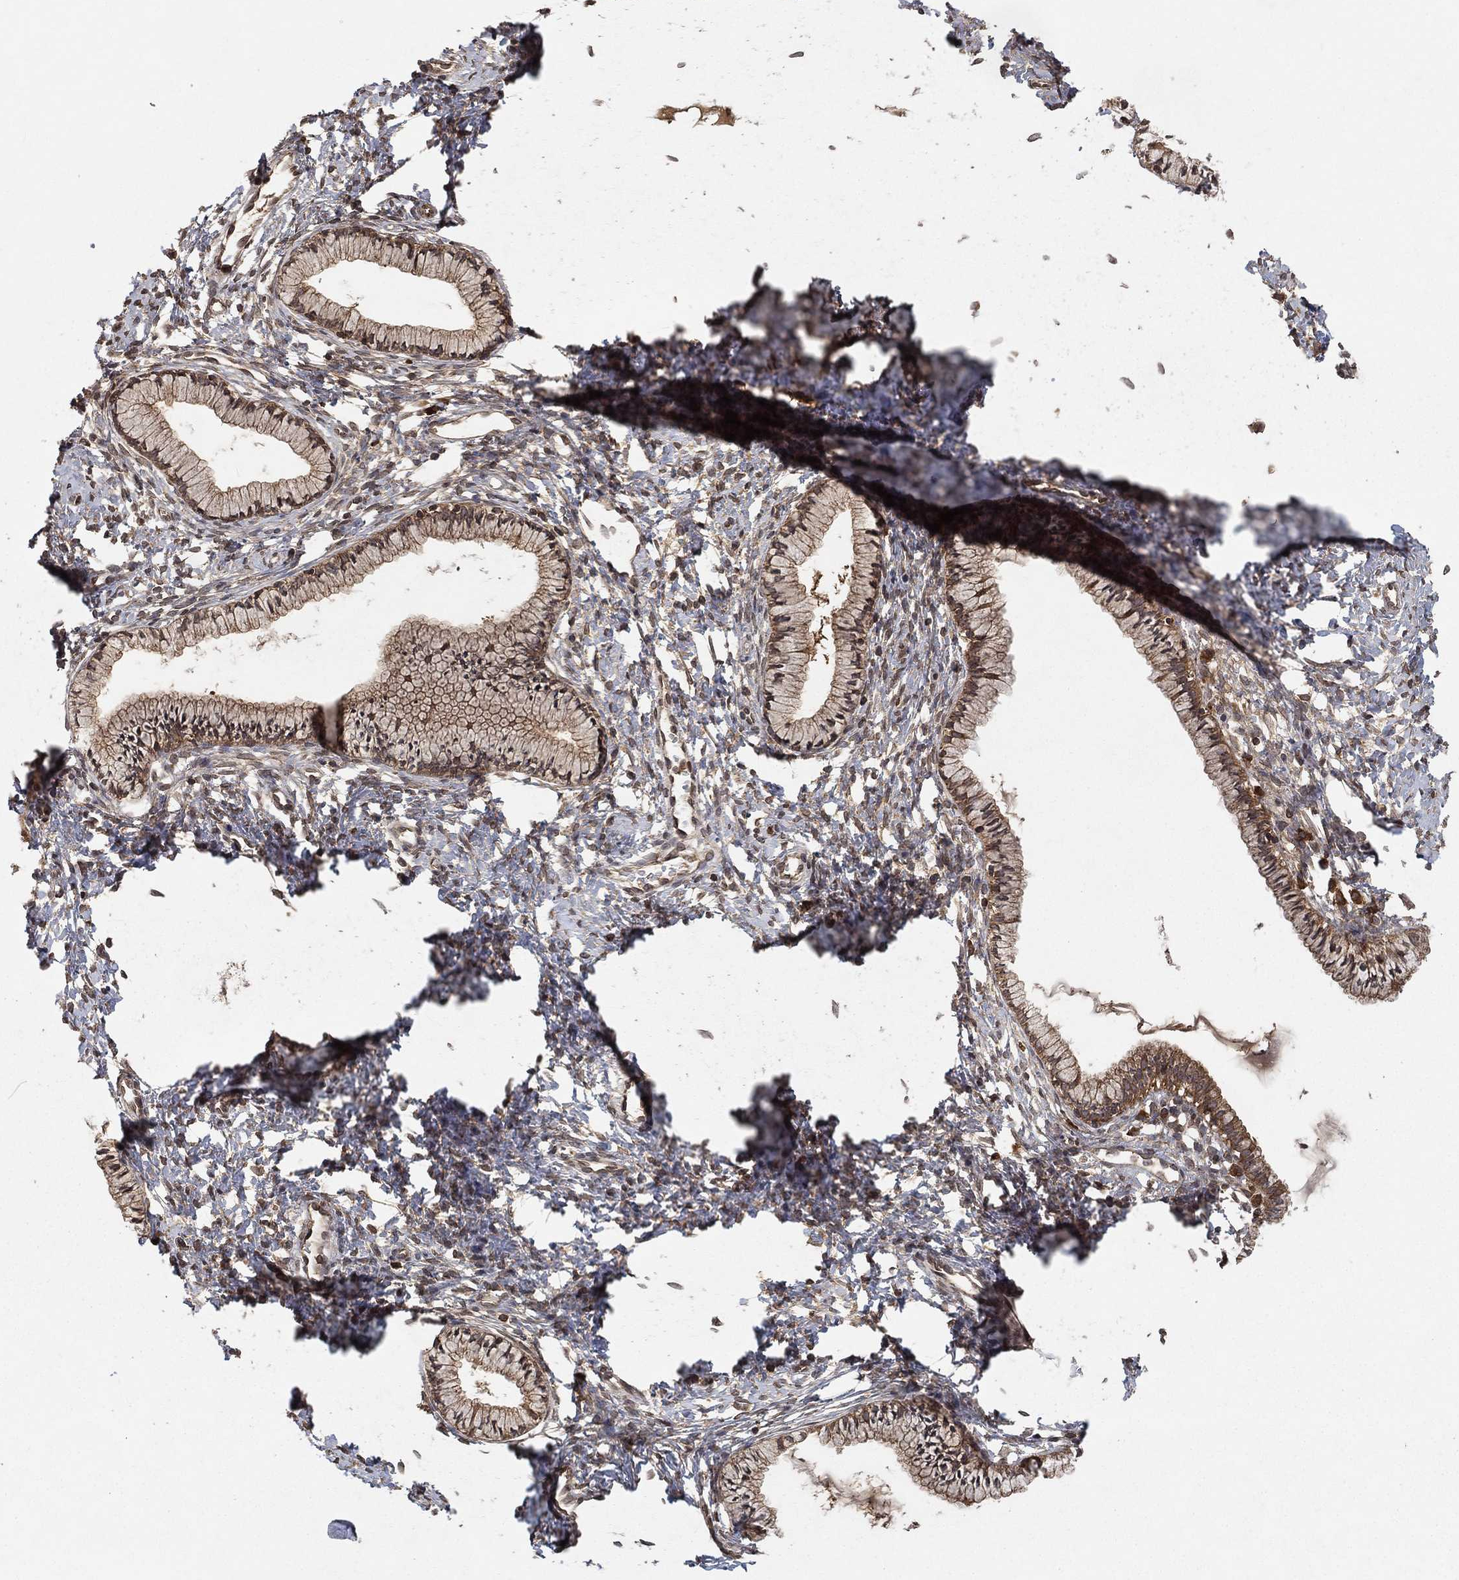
{"staining": {"intensity": "moderate", "quantity": ">75%", "location": "cytoplasmic/membranous"}, "tissue": "cervix", "cell_type": "Glandular cells", "image_type": "normal", "snomed": [{"axis": "morphology", "description": "Normal tissue, NOS"}, {"axis": "topography", "description": "Cervix"}], "caption": "Approximately >75% of glandular cells in benign cervix demonstrate moderate cytoplasmic/membranous protein positivity as visualized by brown immunohistochemical staining.", "gene": "UBA5", "patient": {"sex": "female", "age": 39}}